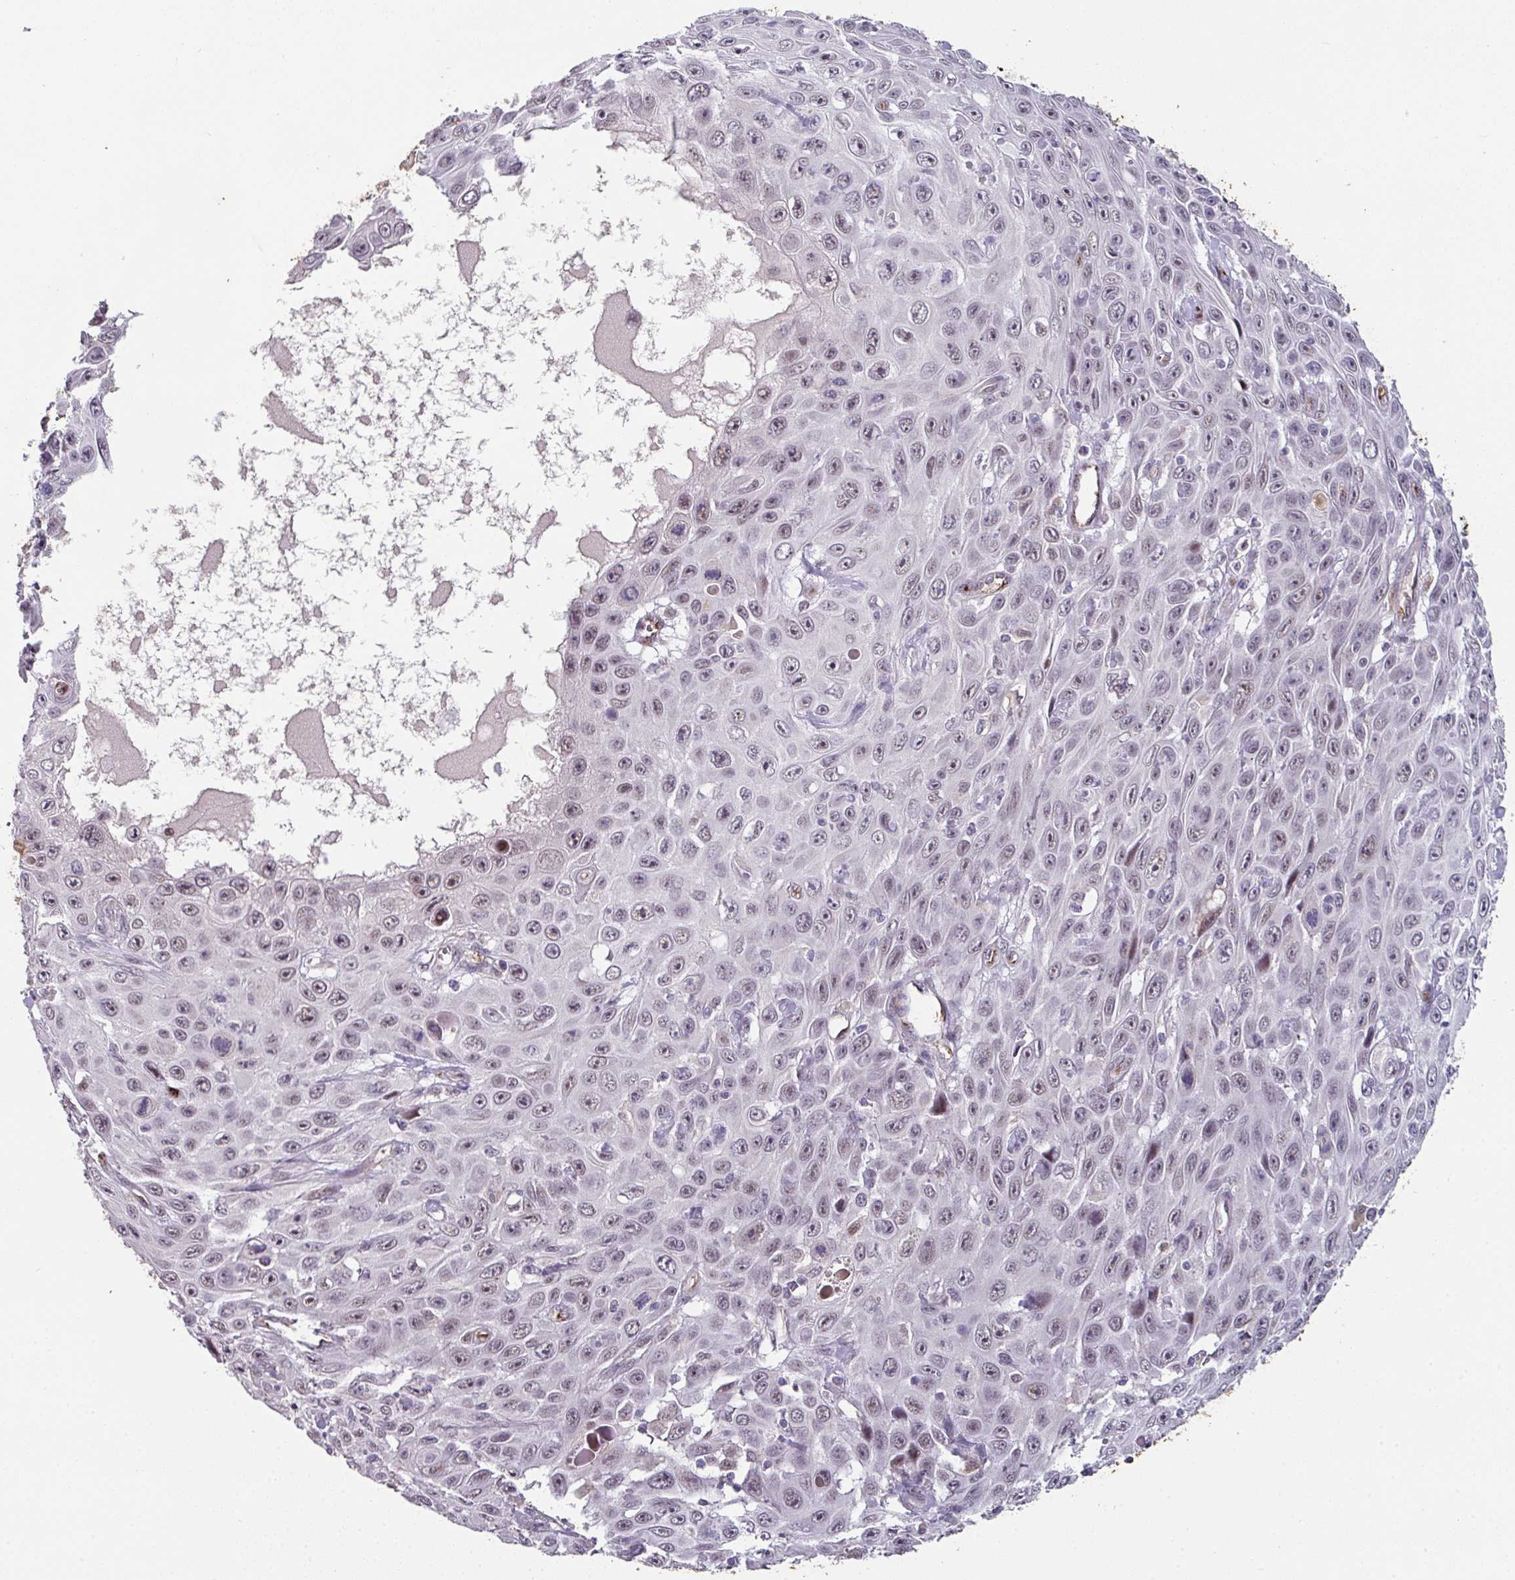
{"staining": {"intensity": "moderate", "quantity": "<25%", "location": "nuclear"}, "tissue": "skin cancer", "cell_type": "Tumor cells", "image_type": "cancer", "snomed": [{"axis": "morphology", "description": "Squamous cell carcinoma, NOS"}, {"axis": "topography", "description": "Skin"}], "caption": "DAB immunohistochemical staining of human squamous cell carcinoma (skin) reveals moderate nuclear protein positivity in approximately <25% of tumor cells.", "gene": "SIDT2", "patient": {"sex": "male", "age": 82}}